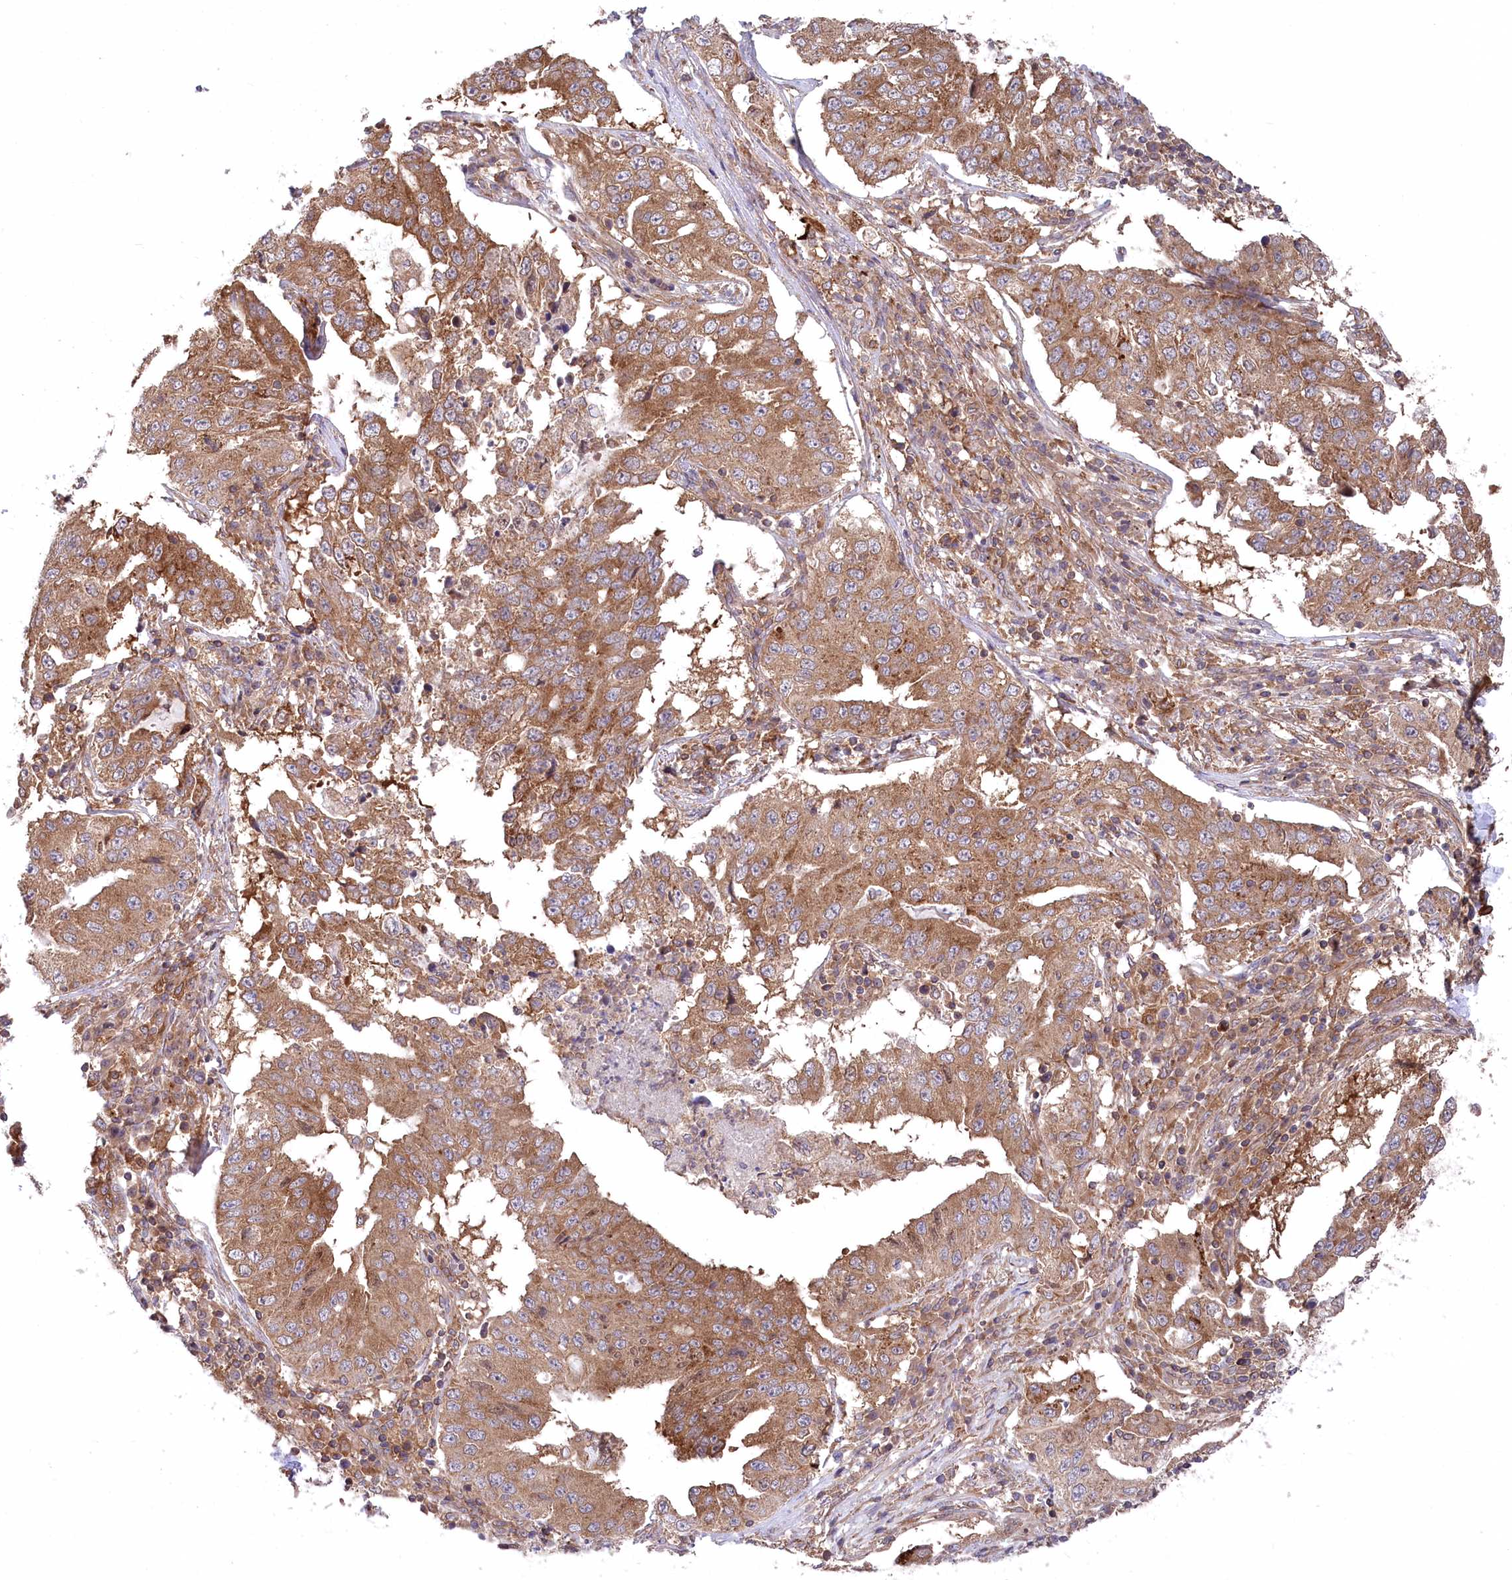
{"staining": {"intensity": "moderate", "quantity": ">75%", "location": "cytoplasmic/membranous"}, "tissue": "lung cancer", "cell_type": "Tumor cells", "image_type": "cancer", "snomed": [{"axis": "morphology", "description": "Adenocarcinoma, NOS"}, {"axis": "topography", "description": "Lung"}], "caption": "Immunohistochemistry (IHC) of human lung adenocarcinoma exhibits medium levels of moderate cytoplasmic/membranous staining in approximately >75% of tumor cells. The protein of interest is shown in brown color, while the nuclei are stained blue.", "gene": "PPP1R21", "patient": {"sex": "female", "age": 51}}